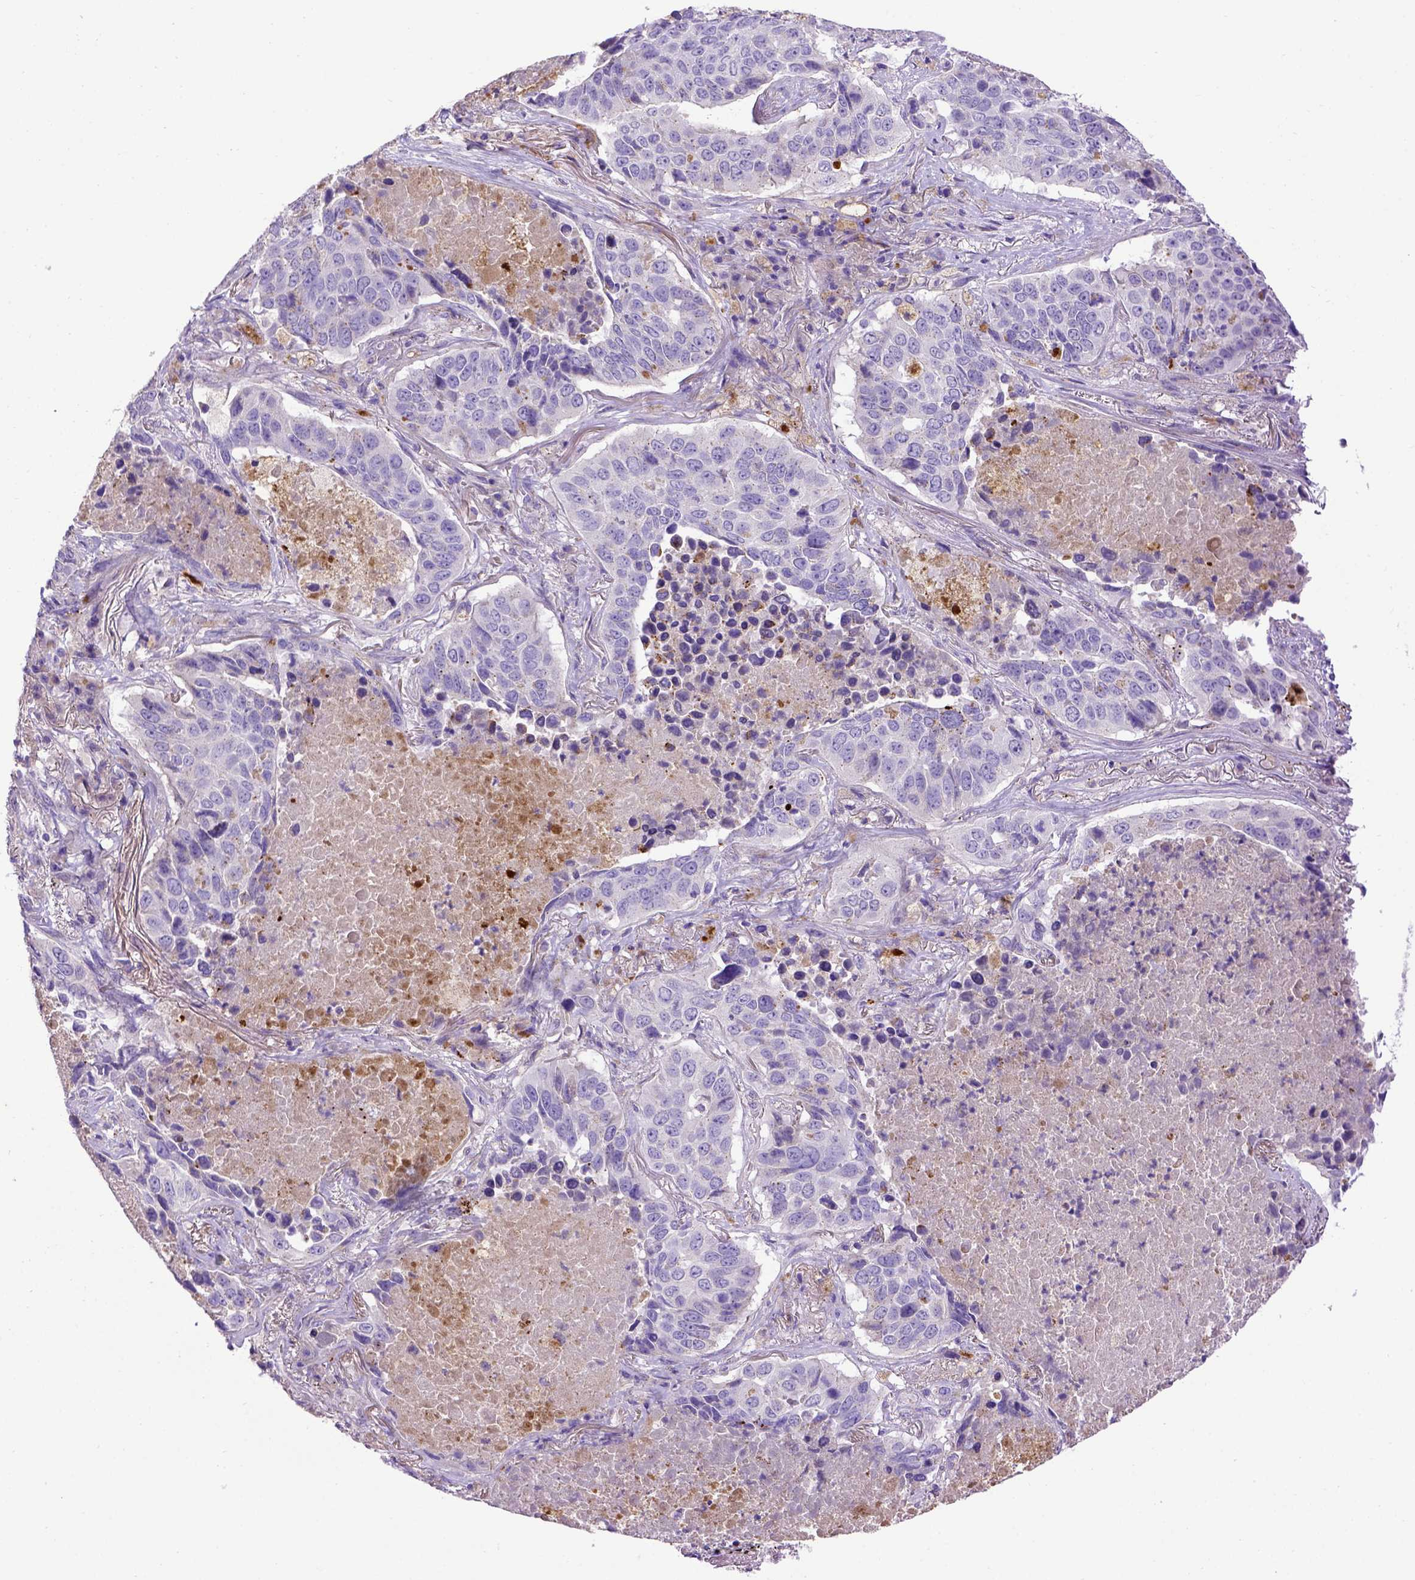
{"staining": {"intensity": "negative", "quantity": "none", "location": "none"}, "tissue": "lung cancer", "cell_type": "Tumor cells", "image_type": "cancer", "snomed": [{"axis": "morphology", "description": "Normal tissue, NOS"}, {"axis": "morphology", "description": "Squamous cell carcinoma, NOS"}, {"axis": "topography", "description": "Bronchus"}, {"axis": "topography", "description": "Lung"}], "caption": "Immunohistochemistry (IHC) of human squamous cell carcinoma (lung) exhibits no staining in tumor cells.", "gene": "ADAM12", "patient": {"sex": "male", "age": 64}}